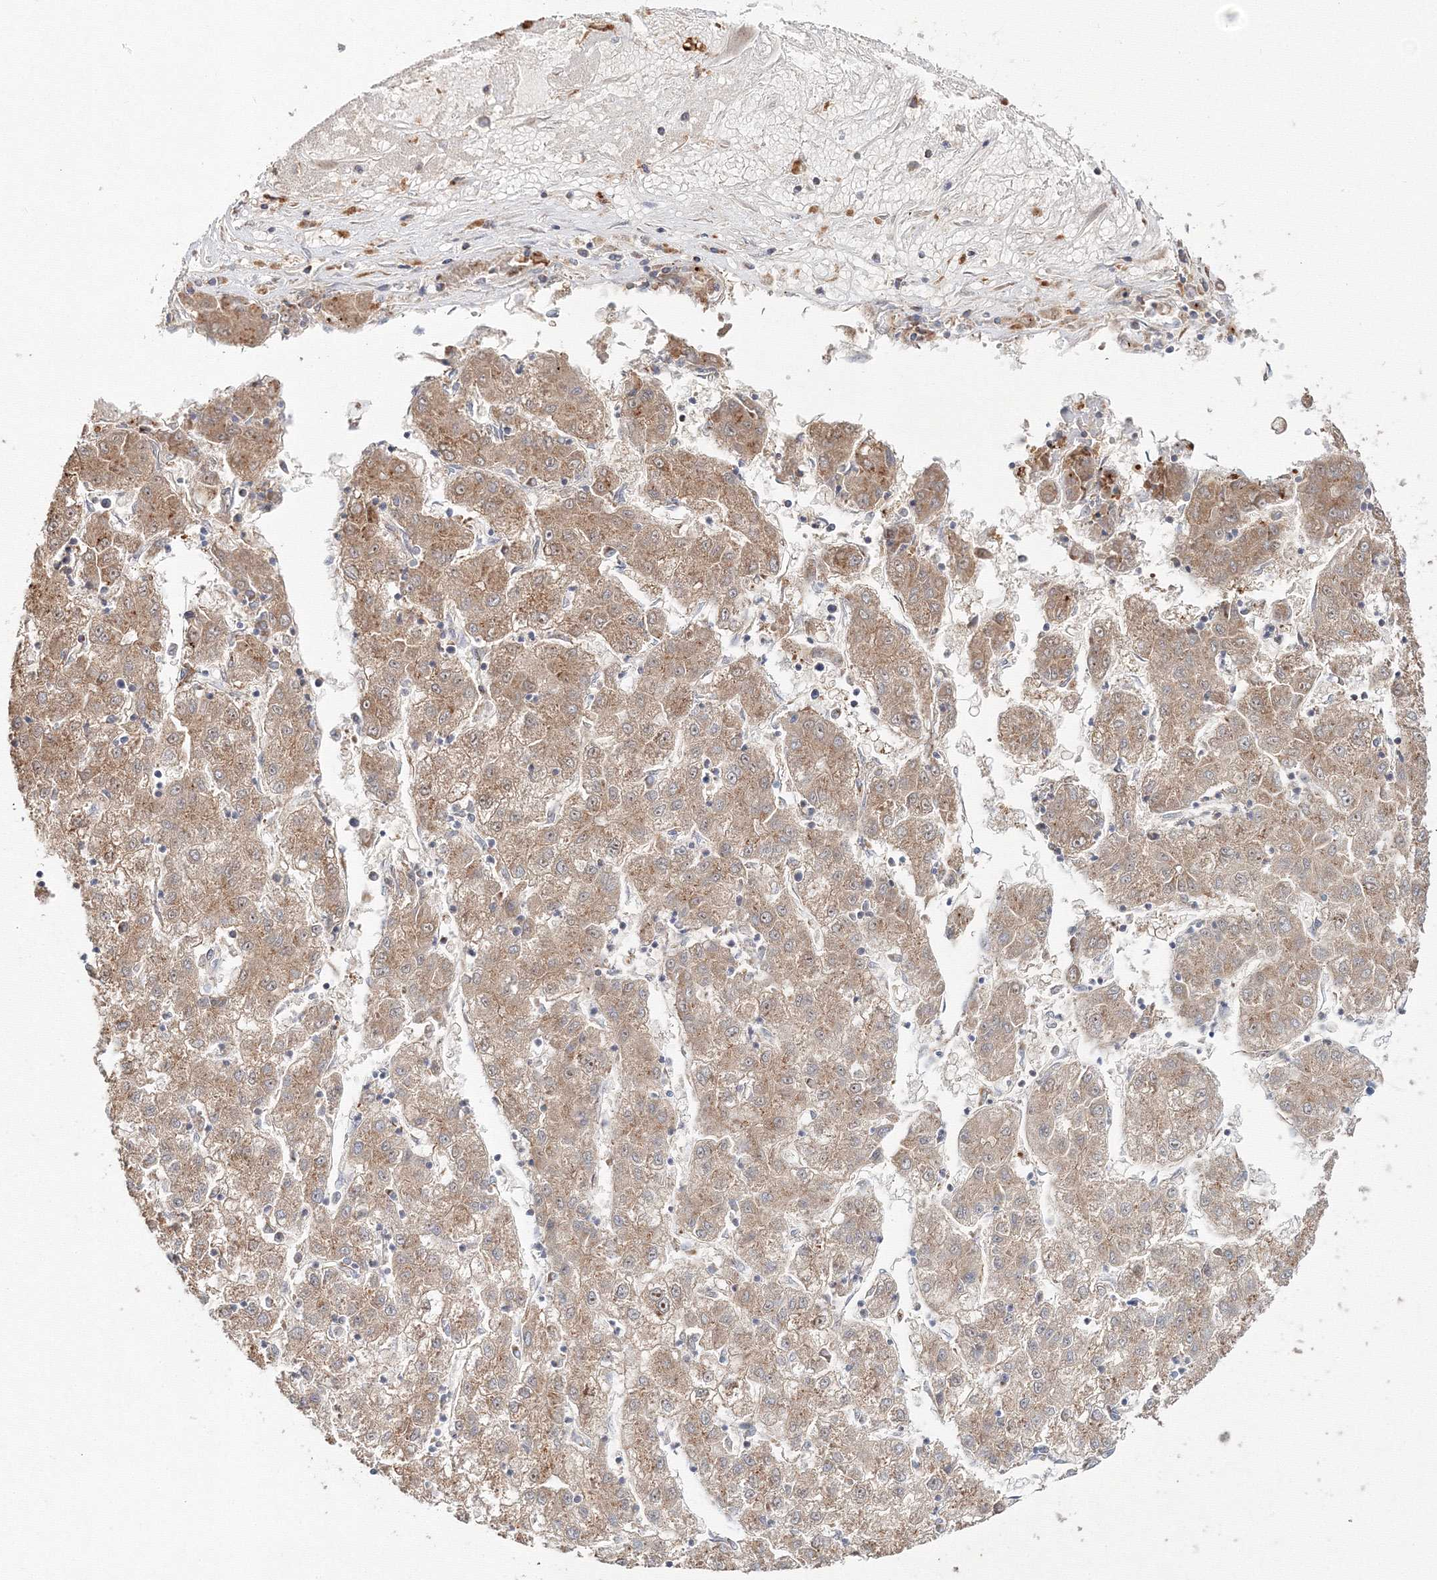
{"staining": {"intensity": "moderate", "quantity": ">75%", "location": "cytoplasmic/membranous"}, "tissue": "liver cancer", "cell_type": "Tumor cells", "image_type": "cancer", "snomed": [{"axis": "morphology", "description": "Carcinoma, Hepatocellular, NOS"}, {"axis": "topography", "description": "Liver"}], "caption": "The immunohistochemical stain highlights moderate cytoplasmic/membranous positivity in tumor cells of hepatocellular carcinoma (liver) tissue. (brown staining indicates protein expression, while blue staining denotes nuclei).", "gene": "DDO", "patient": {"sex": "male", "age": 72}}